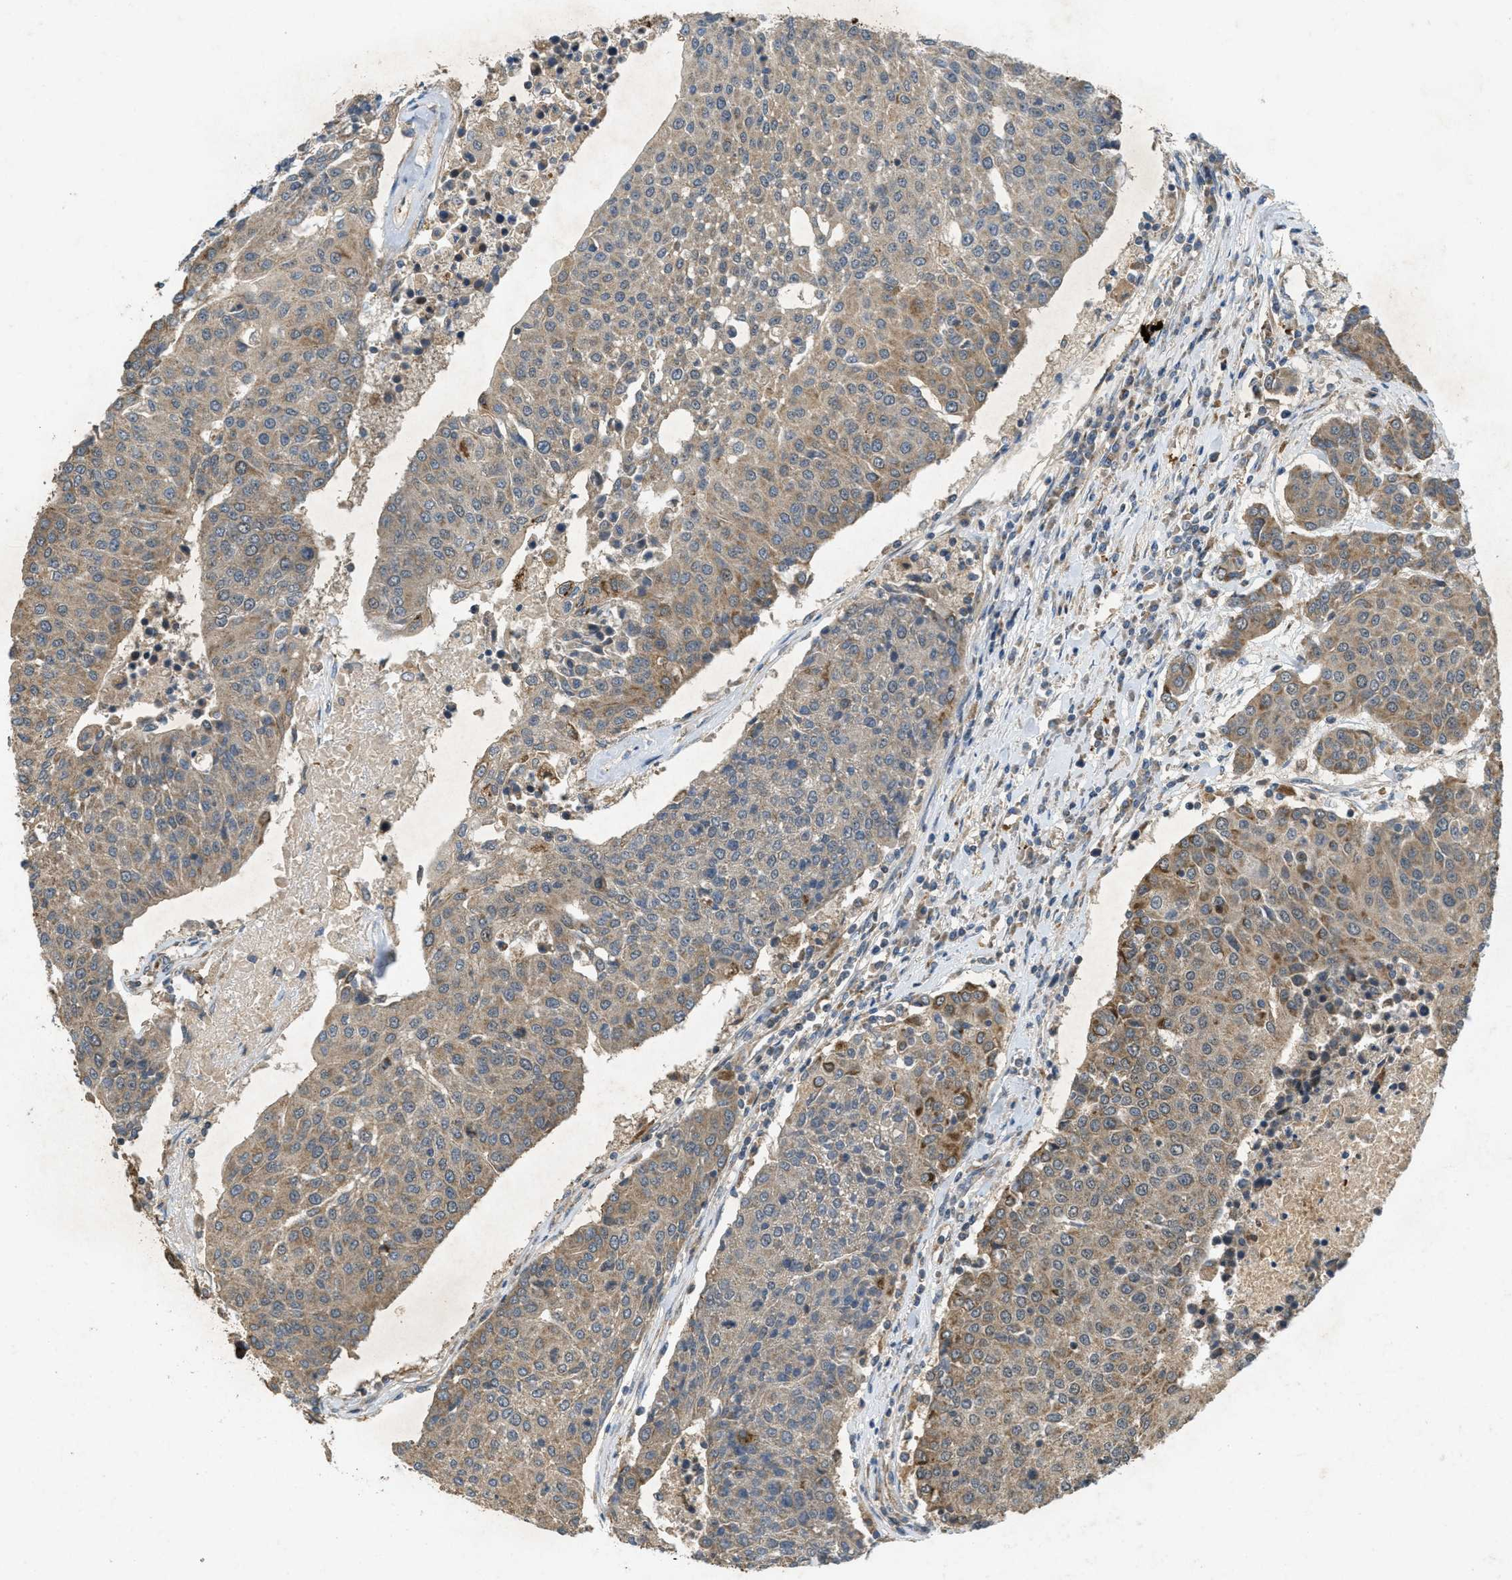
{"staining": {"intensity": "moderate", "quantity": "25%-75%", "location": "cytoplasmic/membranous"}, "tissue": "urothelial cancer", "cell_type": "Tumor cells", "image_type": "cancer", "snomed": [{"axis": "morphology", "description": "Urothelial carcinoma, High grade"}, {"axis": "topography", "description": "Urinary bladder"}], "caption": "Protein expression analysis of urothelial cancer shows moderate cytoplasmic/membranous staining in about 25%-75% of tumor cells.", "gene": "PPP1R15A", "patient": {"sex": "female", "age": 85}}